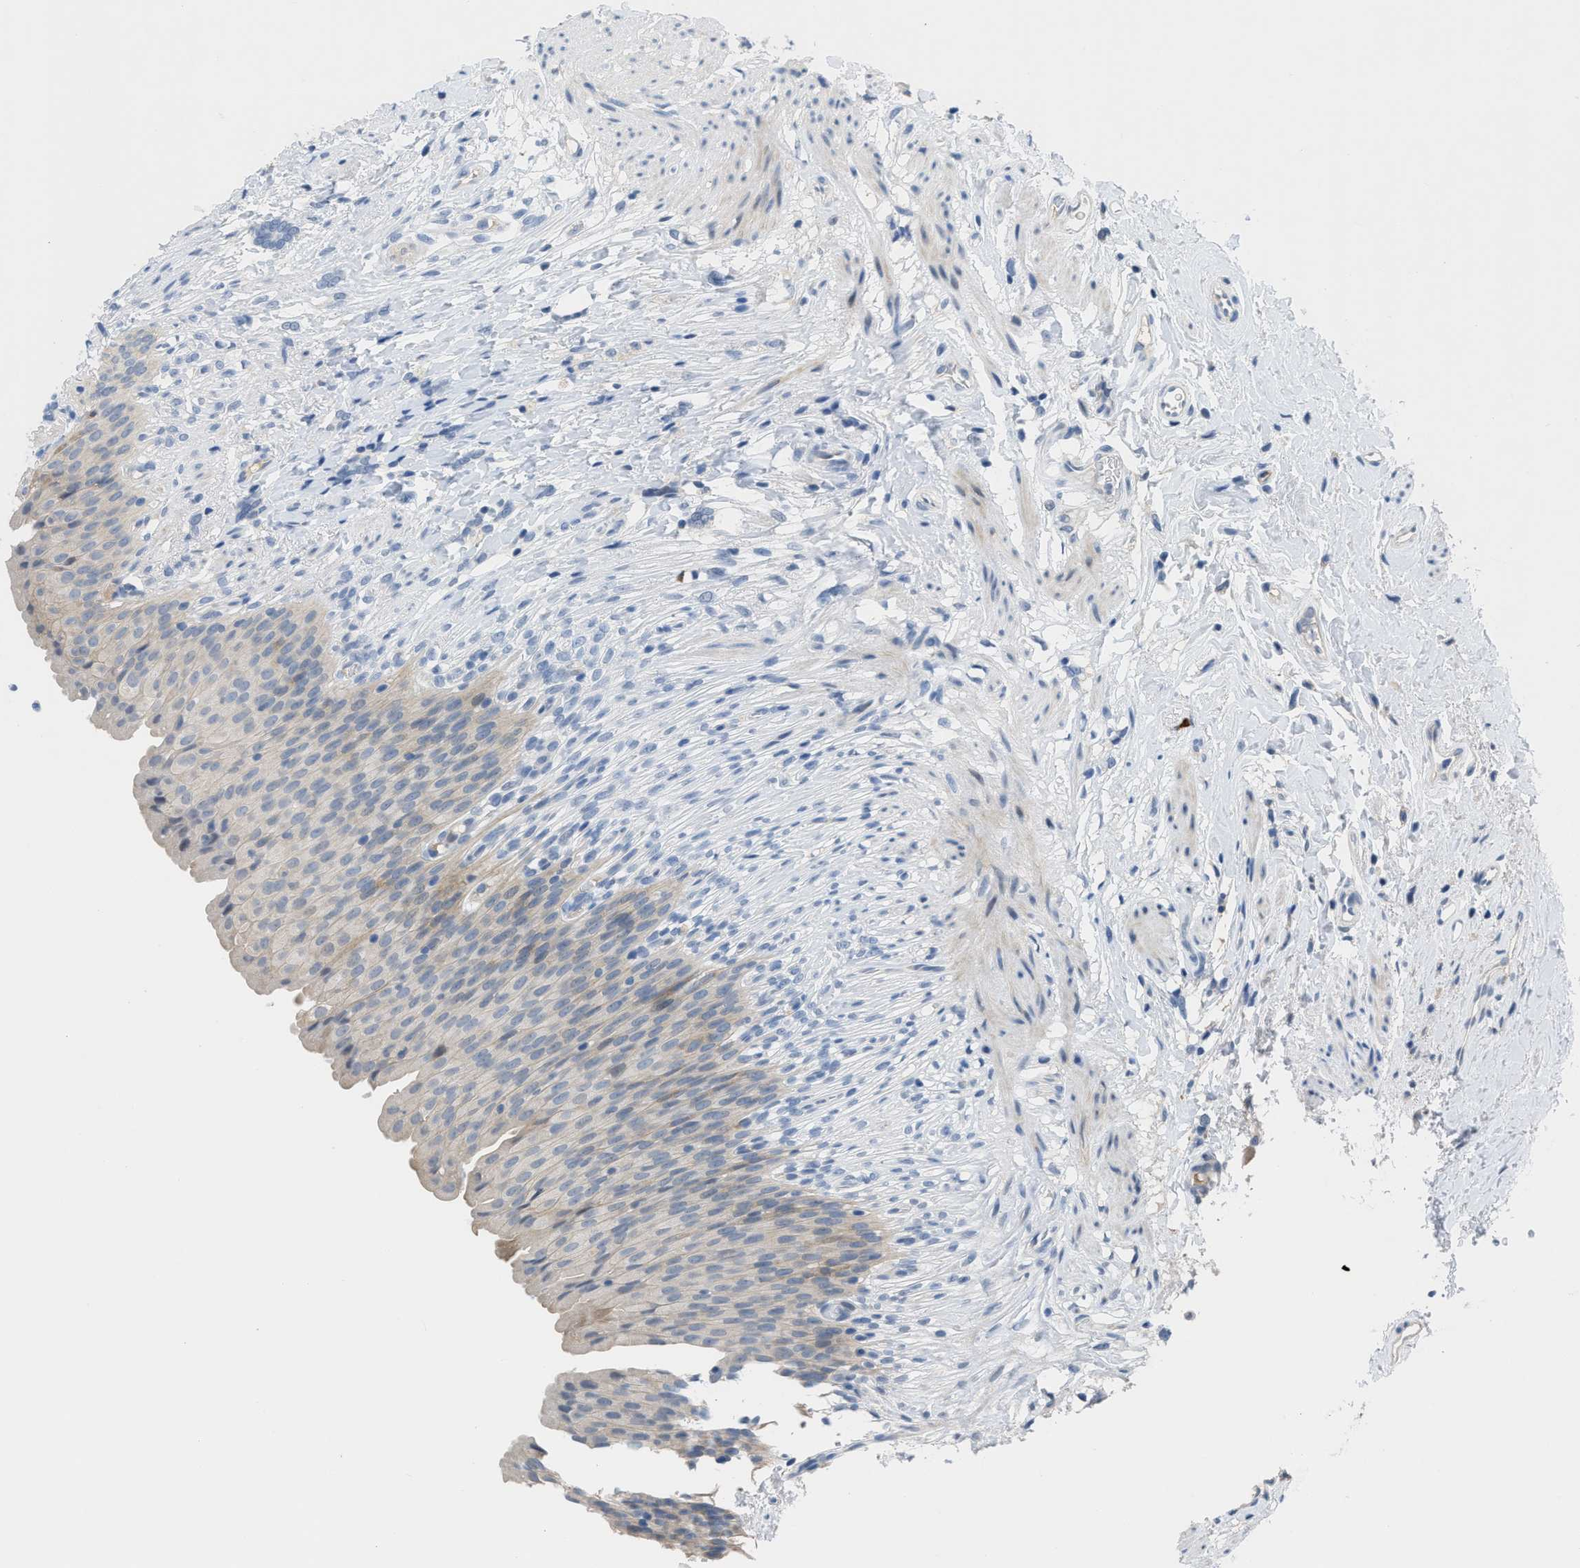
{"staining": {"intensity": "weak", "quantity": "25%-75%", "location": "cytoplasmic/membranous"}, "tissue": "urinary bladder", "cell_type": "Urothelial cells", "image_type": "normal", "snomed": [{"axis": "morphology", "description": "Normal tissue, NOS"}, {"axis": "topography", "description": "Urinary bladder"}], "caption": "Weak cytoplasmic/membranous expression for a protein is seen in about 25%-75% of urothelial cells of normal urinary bladder using IHC.", "gene": "OR9K2", "patient": {"sex": "female", "age": 79}}